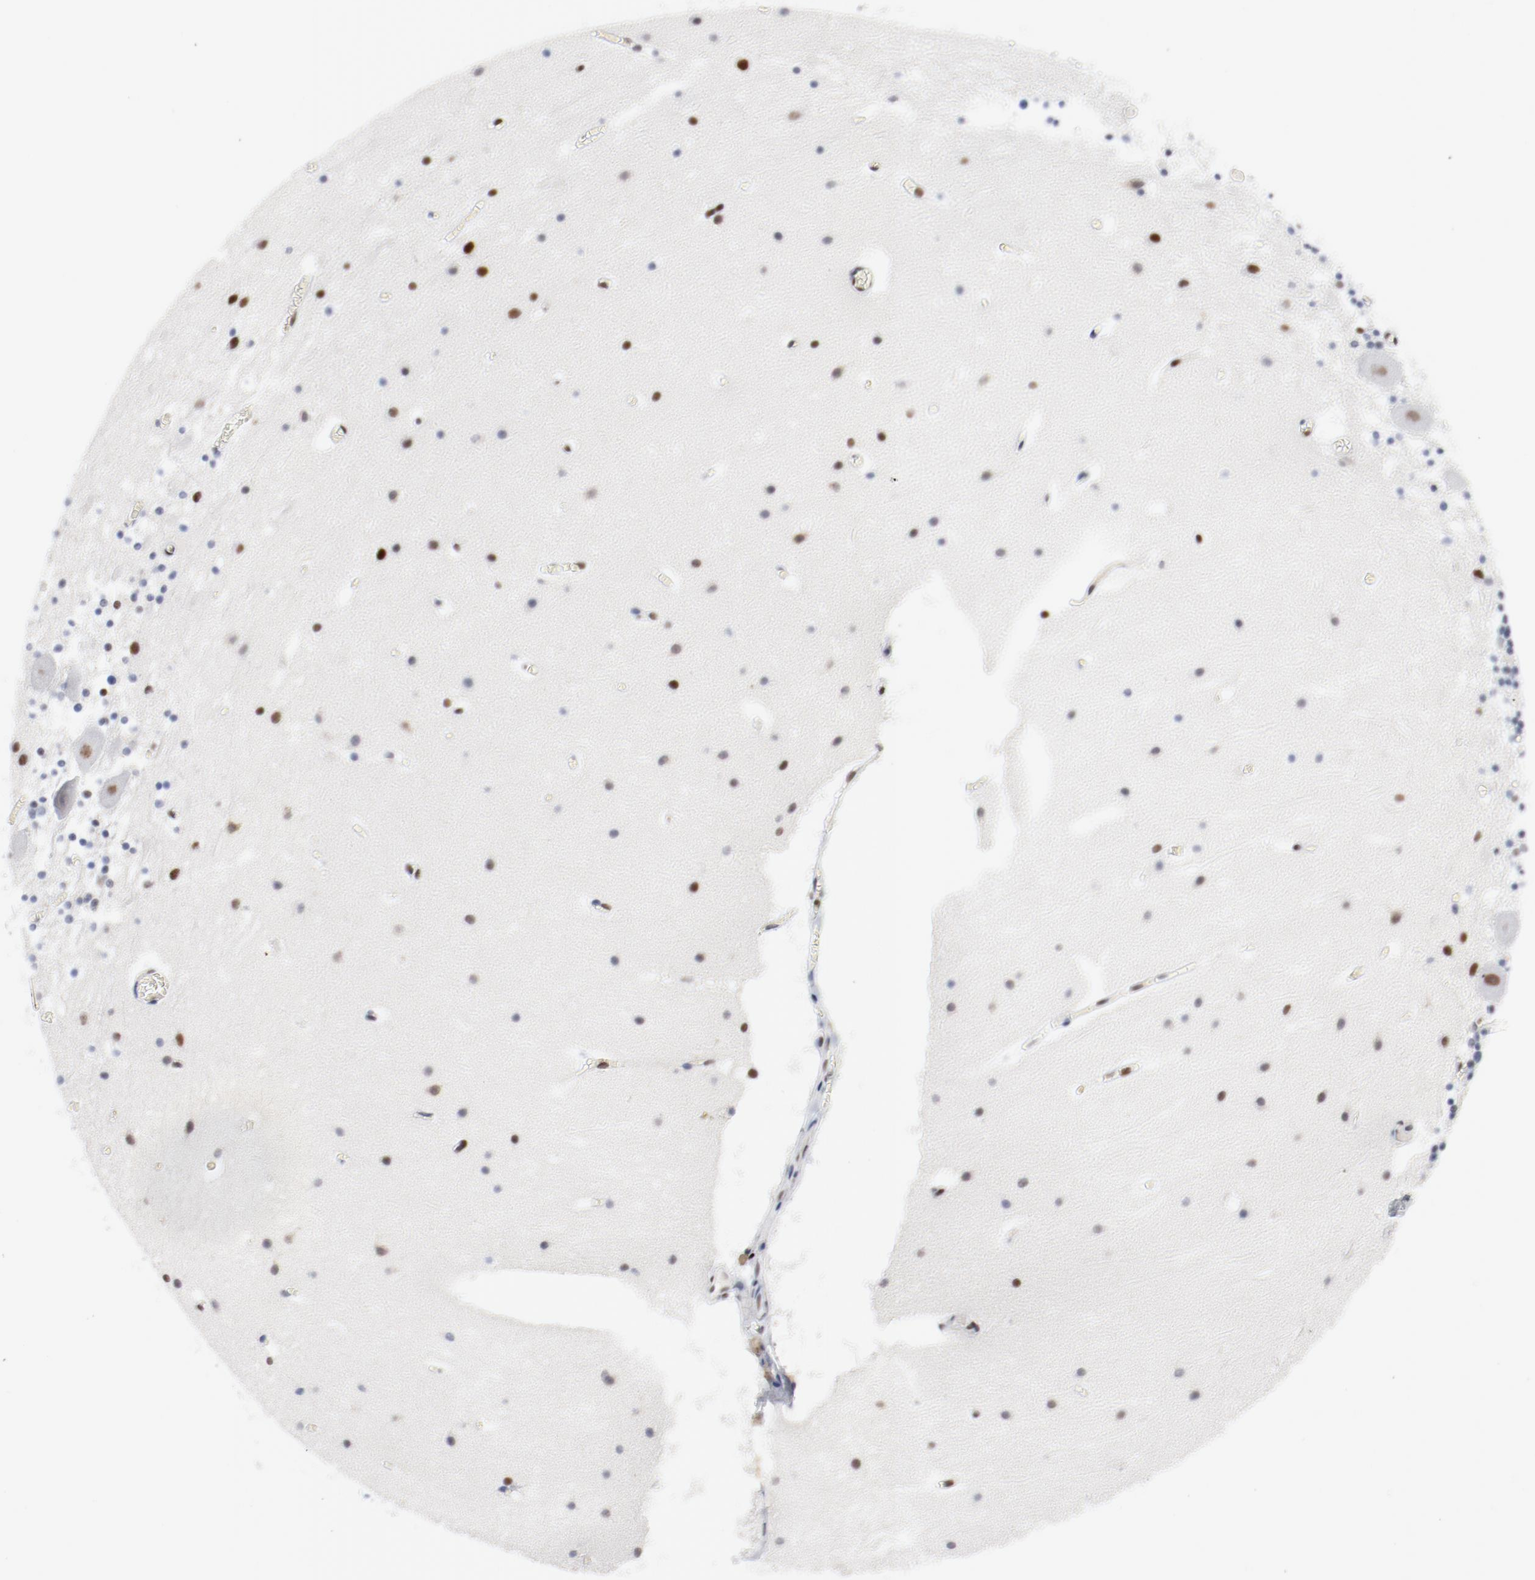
{"staining": {"intensity": "weak", "quantity": "<25%", "location": "nuclear"}, "tissue": "cerebellum", "cell_type": "Cells in granular layer", "image_type": "normal", "snomed": [{"axis": "morphology", "description": "Normal tissue, NOS"}, {"axis": "topography", "description": "Cerebellum"}], "caption": "Cells in granular layer show no significant protein staining in benign cerebellum. The staining is performed using DAB (3,3'-diaminobenzidine) brown chromogen with nuclei counter-stained in using hematoxylin.", "gene": "POLD1", "patient": {"sex": "male", "age": 45}}